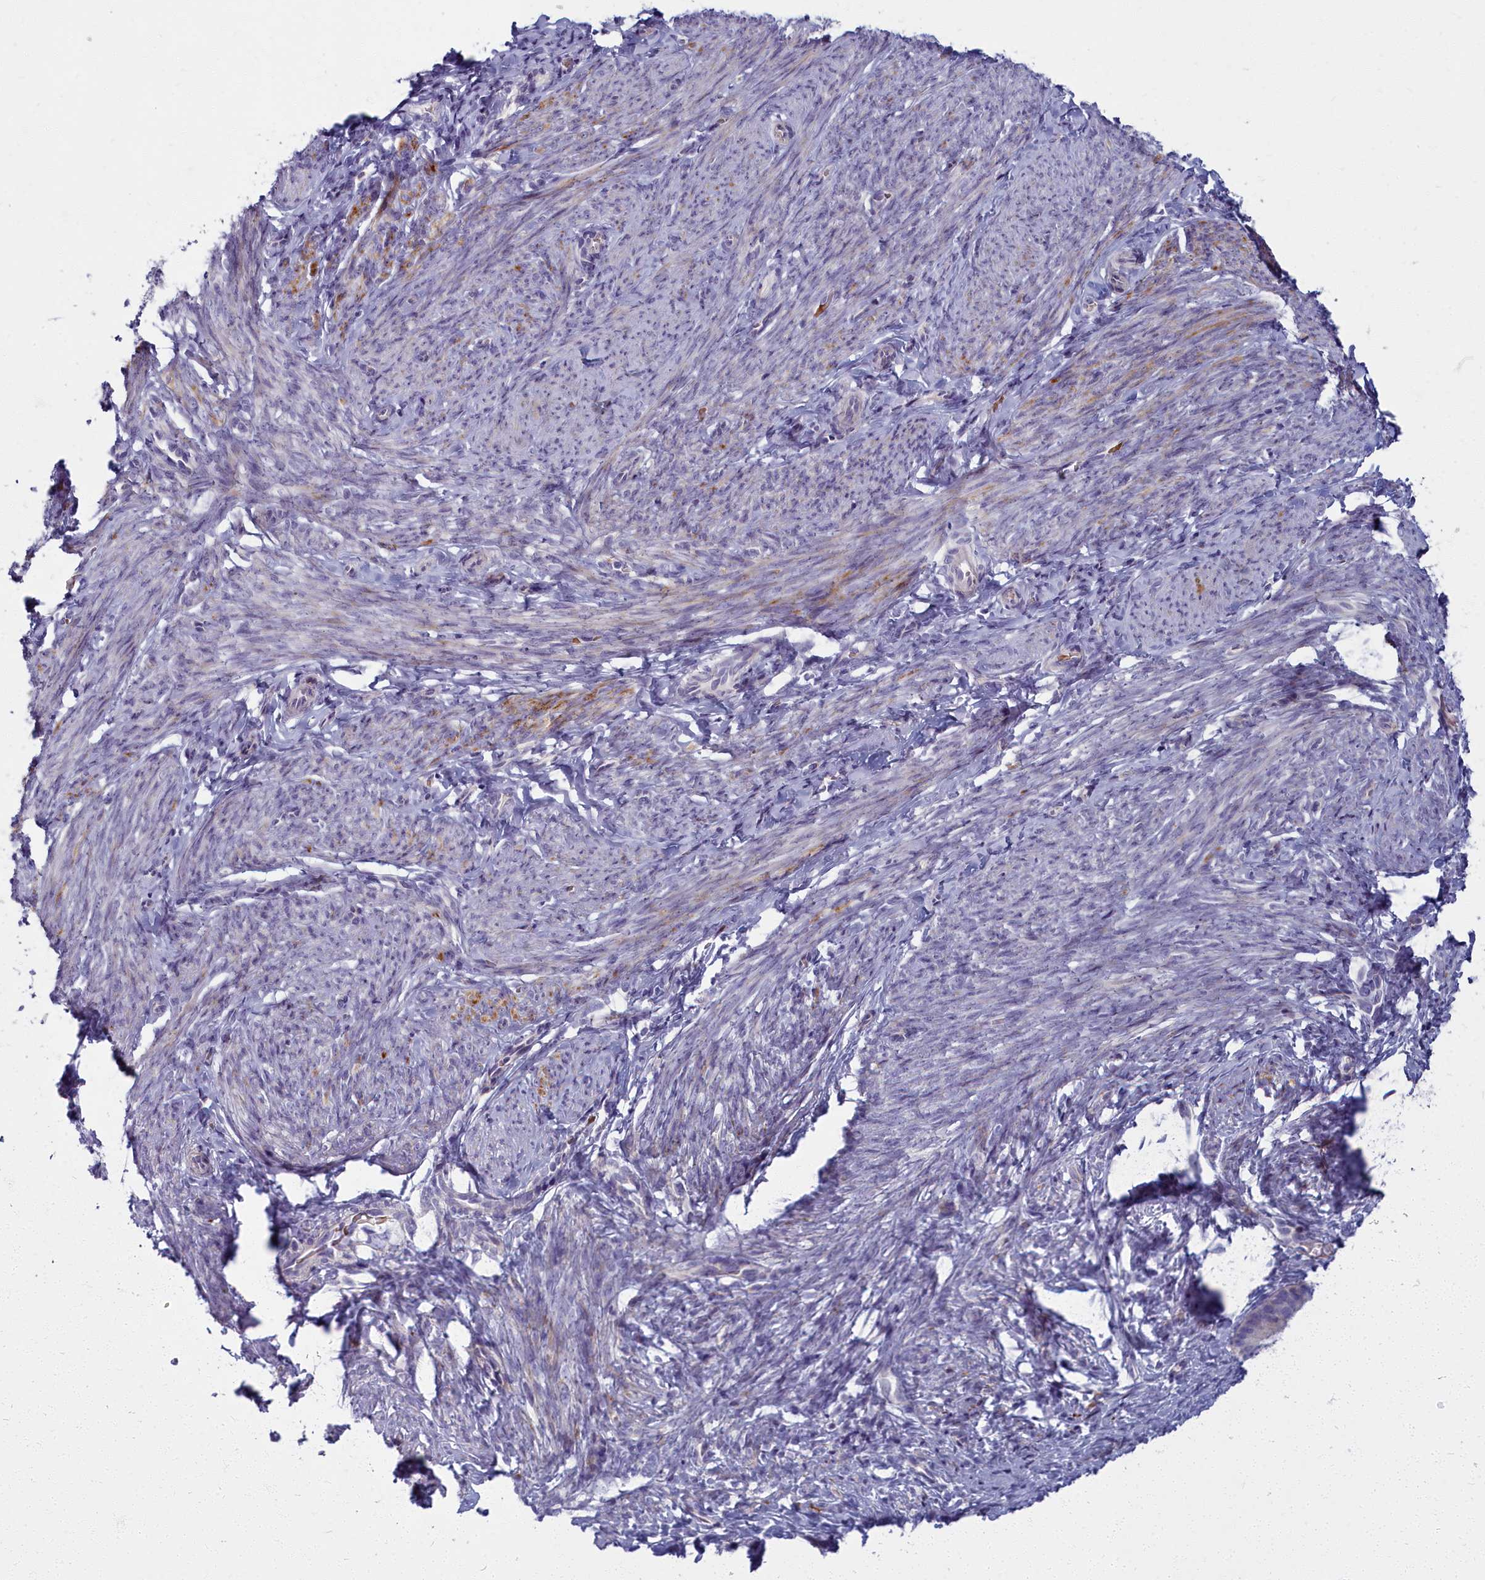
{"staining": {"intensity": "negative", "quantity": "none", "location": "none"}, "tissue": "endometrium", "cell_type": "Cells in endometrial stroma", "image_type": "normal", "snomed": [{"axis": "morphology", "description": "Normal tissue, NOS"}, {"axis": "topography", "description": "Endometrium"}], "caption": "The image reveals no significant positivity in cells in endometrial stroma of endometrium.", "gene": "ARL15", "patient": {"sex": "female", "age": 65}}